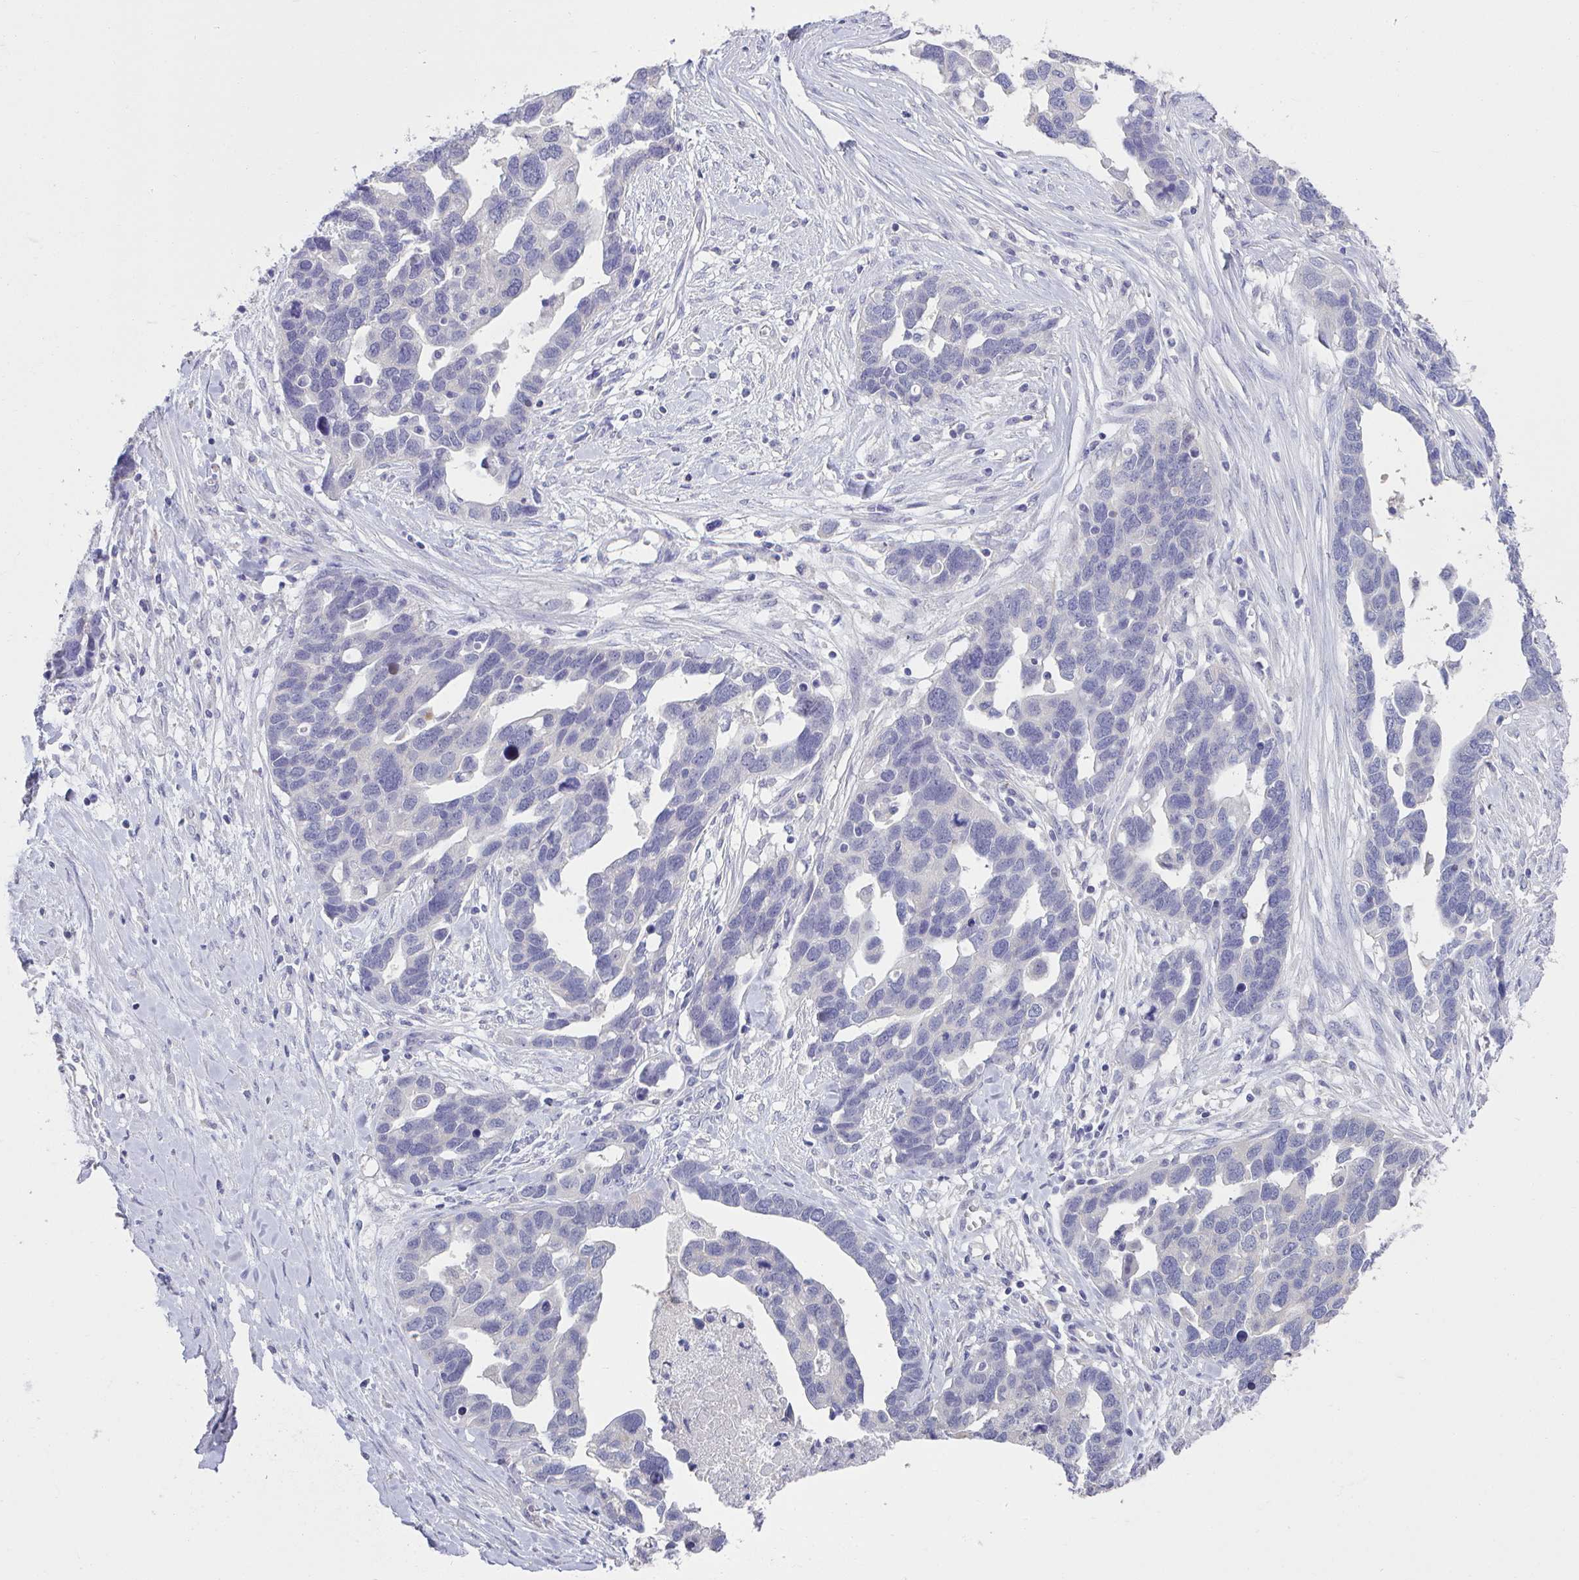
{"staining": {"intensity": "negative", "quantity": "none", "location": "none"}, "tissue": "ovarian cancer", "cell_type": "Tumor cells", "image_type": "cancer", "snomed": [{"axis": "morphology", "description": "Cystadenocarcinoma, serous, NOS"}, {"axis": "topography", "description": "Ovary"}], "caption": "Tumor cells are negative for protein expression in human ovarian cancer. (DAB (3,3'-diaminobenzidine) immunohistochemistry (IHC), high magnification).", "gene": "CXCR1", "patient": {"sex": "female", "age": 54}}